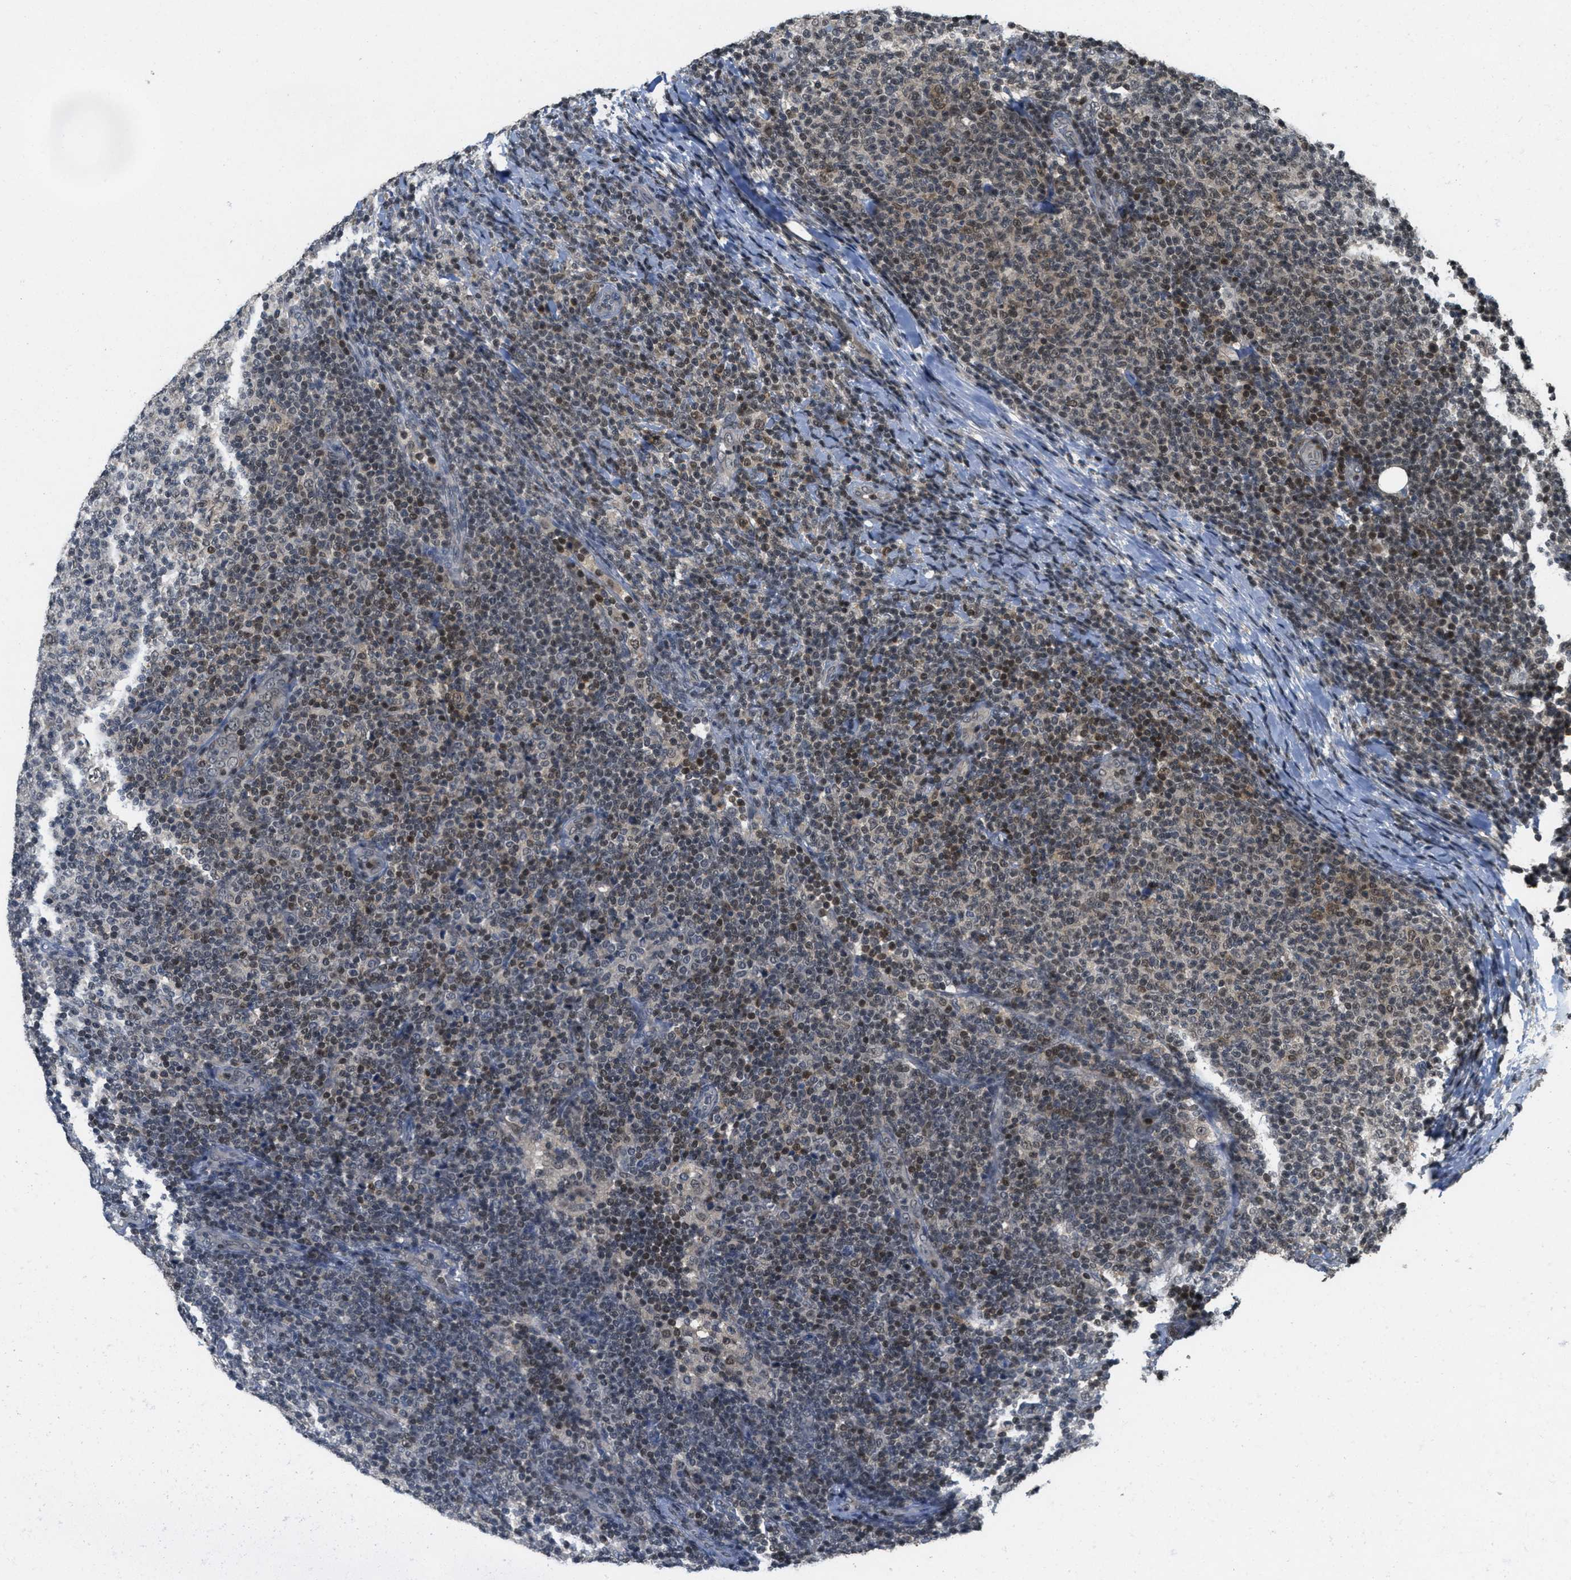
{"staining": {"intensity": "moderate", "quantity": "25%-75%", "location": "nuclear"}, "tissue": "lymphoma", "cell_type": "Tumor cells", "image_type": "cancer", "snomed": [{"axis": "morphology", "description": "Malignant lymphoma, non-Hodgkin's type, Low grade"}, {"axis": "topography", "description": "Lymph node"}], "caption": "Immunohistochemical staining of low-grade malignant lymphoma, non-Hodgkin's type reveals medium levels of moderate nuclear staining in approximately 25%-75% of tumor cells.", "gene": "DNAJB1", "patient": {"sex": "male", "age": 66}}